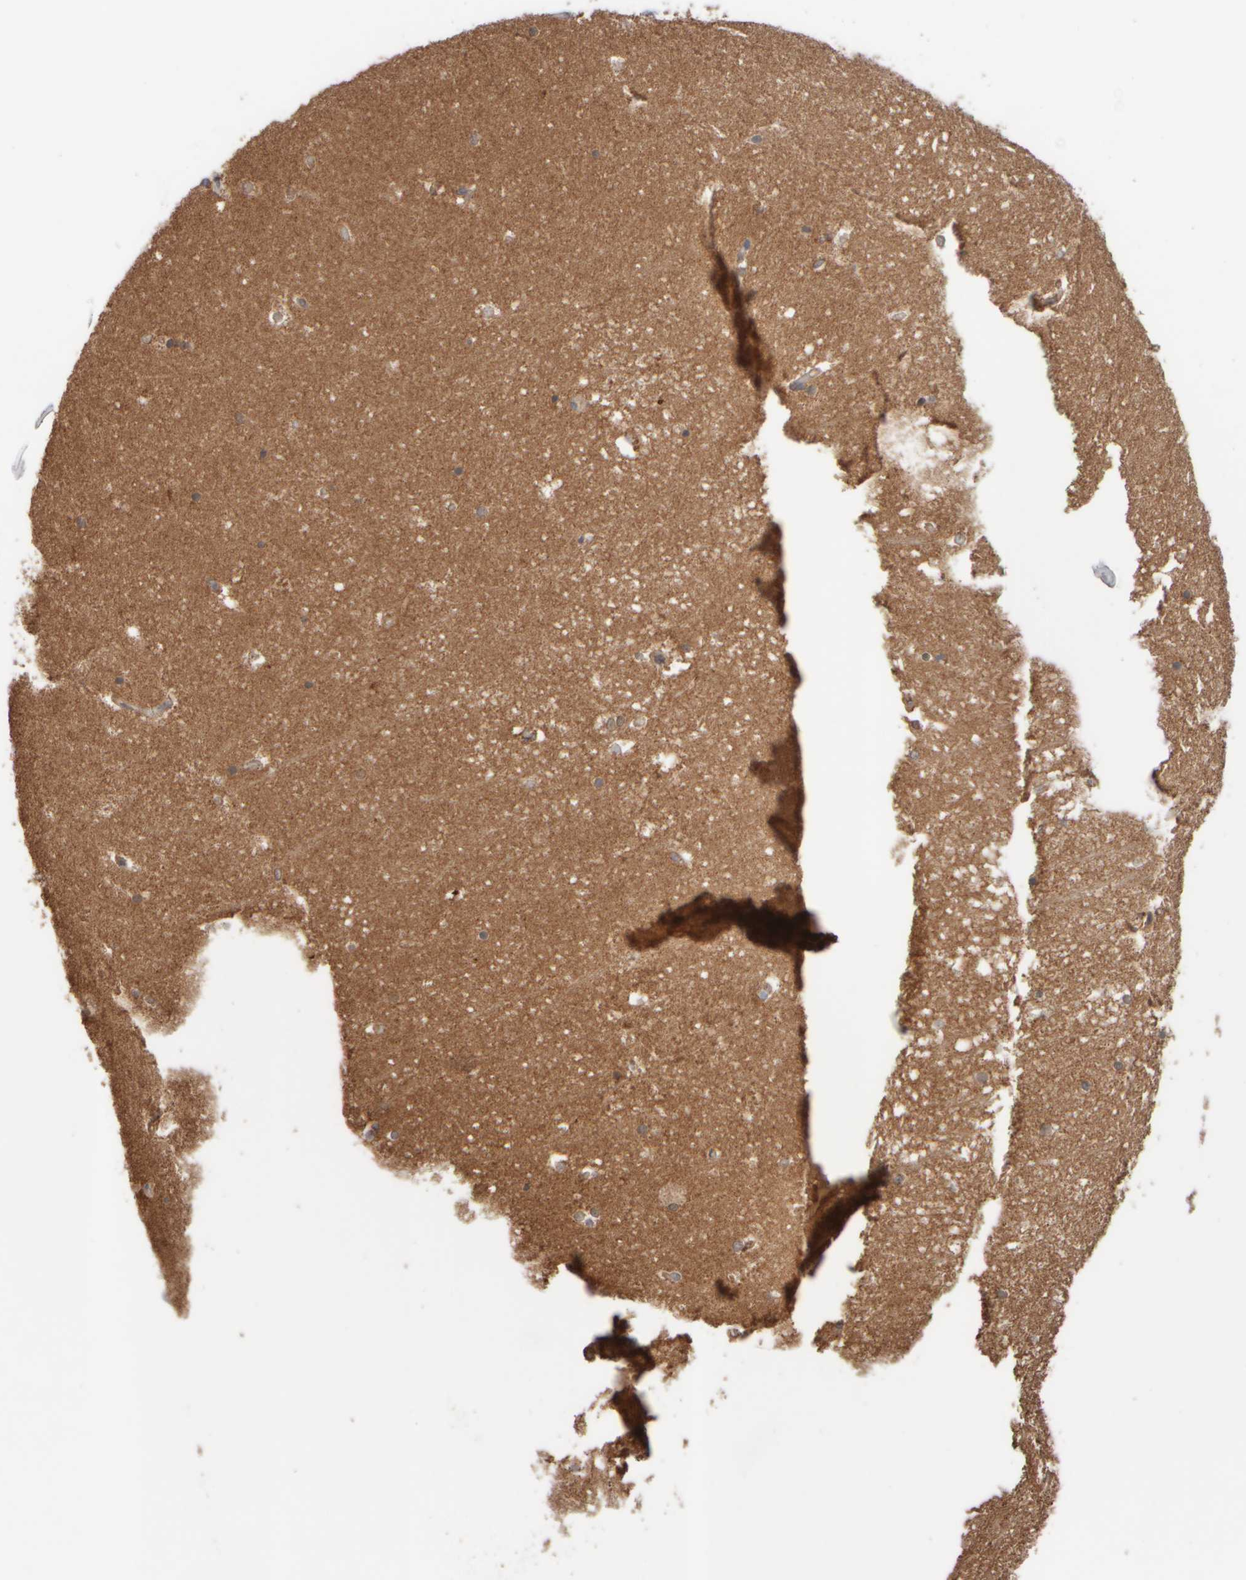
{"staining": {"intensity": "moderate", "quantity": ">75%", "location": "cytoplasmic/membranous"}, "tissue": "hippocampus", "cell_type": "Glial cells", "image_type": "normal", "snomed": [{"axis": "morphology", "description": "Normal tissue, NOS"}, {"axis": "topography", "description": "Hippocampus"}], "caption": "Glial cells demonstrate medium levels of moderate cytoplasmic/membranous positivity in about >75% of cells in normal human hippocampus. Using DAB (brown) and hematoxylin (blue) stains, captured at high magnification using brightfield microscopy.", "gene": "EIF2B3", "patient": {"sex": "male", "age": 45}}